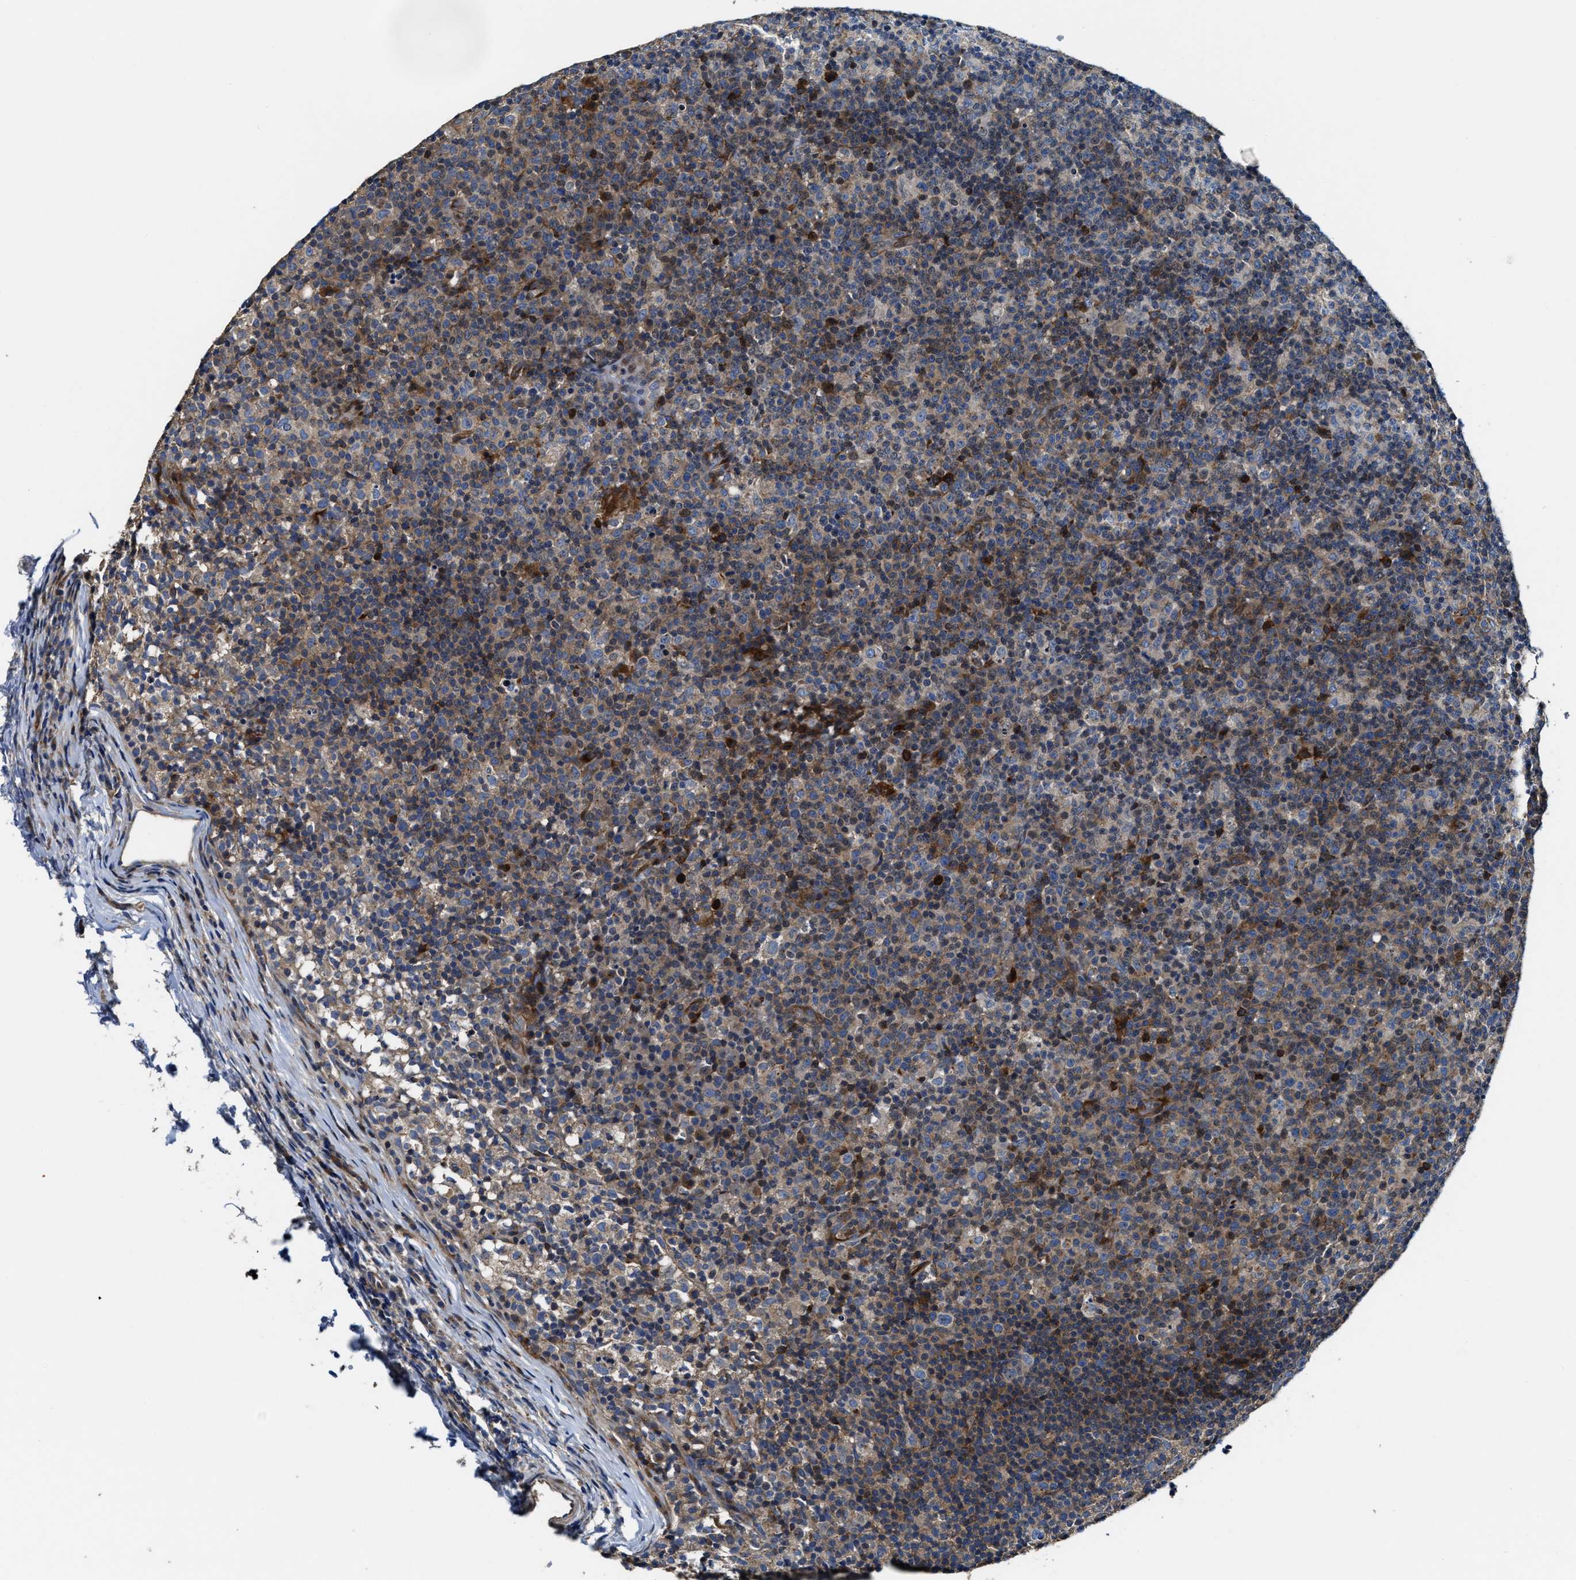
{"staining": {"intensity": "weak", "quantity": "<25%", "location": "cytoplasmic/membranous"}, "tissue": "lymph node", "cell_type": "Germinal center cells", "image_type": "normal", "snomed": [{"axis": "morphology", "description": "Normal tissue, NOS"}, {"axis": "morphology", "description": "Inflammation, NOS"}, {"axis": "topography", "description": "Lymph node"}], "caption": "Immunohistochemistry (IHC) micrograph of benign lymph node: human lymph node stained with DAB (3,3'-diaminobenzidine) reveals no significant protein positivity in germinal center cells.", "gene": "PTAR1", "patient": {"sex": "male", "age": 55}}